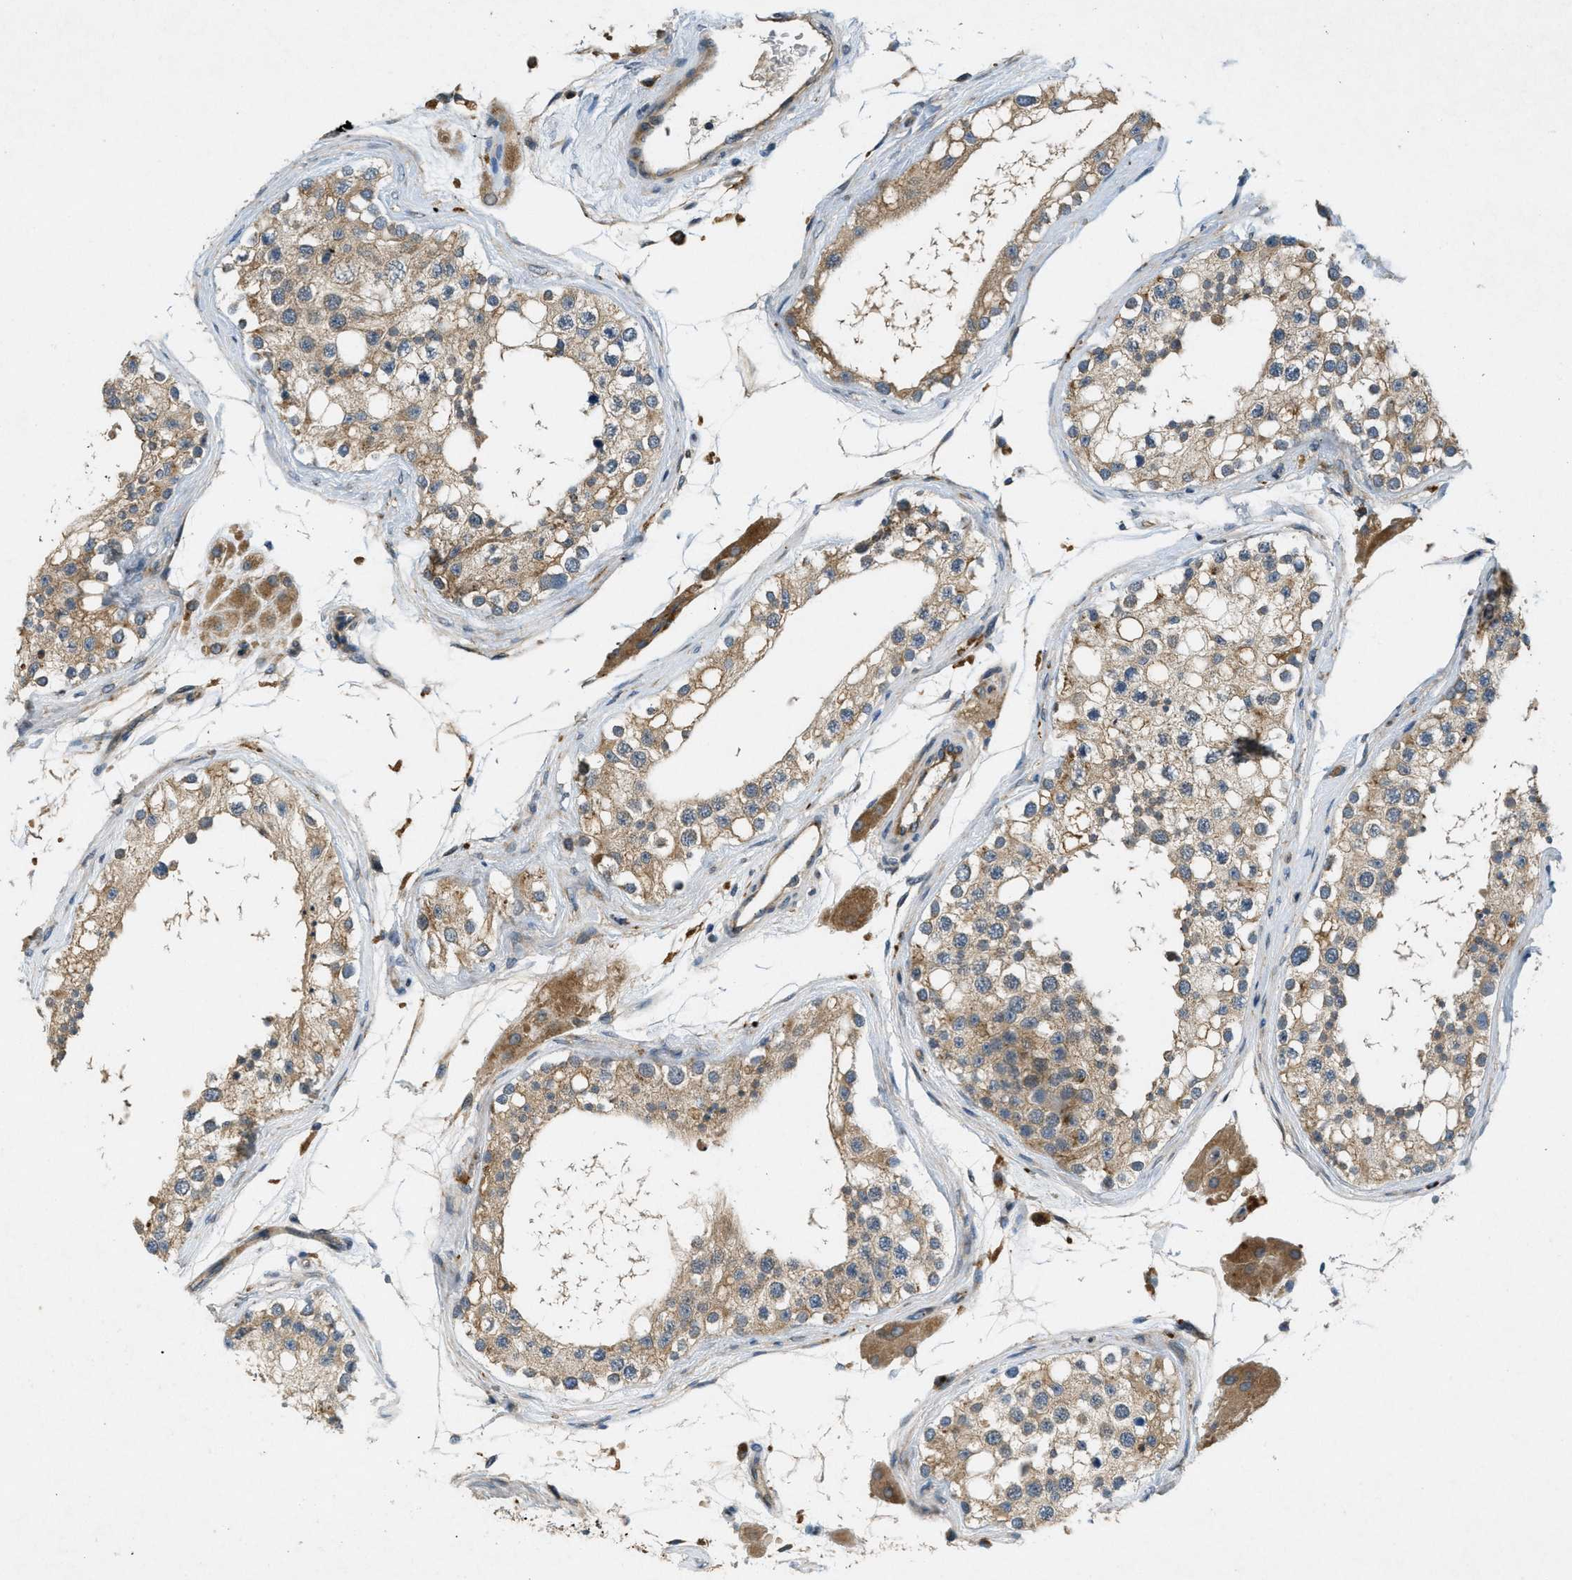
{"staining": {"intensity": "weak", "quantity": ">75%", "location": "cytoplasmic/membranous"}, "tissue": "testis", "cell_type": "Cells in seminiferous ducts", "image_type": "normal", "snomed": [{"axis": "morphology", "description": "Normal tissue, NOS"}, {"axis": "topography", "description": "Testis"}], "caption": "A brown stain highlights weak cytoplasmic/membranous staining of a protein in cells in seminiferous ducts of unremarkable testis. (DAB (3,3'-diaminobenzidine) IHC, brown staining for protein, blue staining for nuclei).", "gene": "ADCY6", "patient": {"sex": "male", "age": 68}}